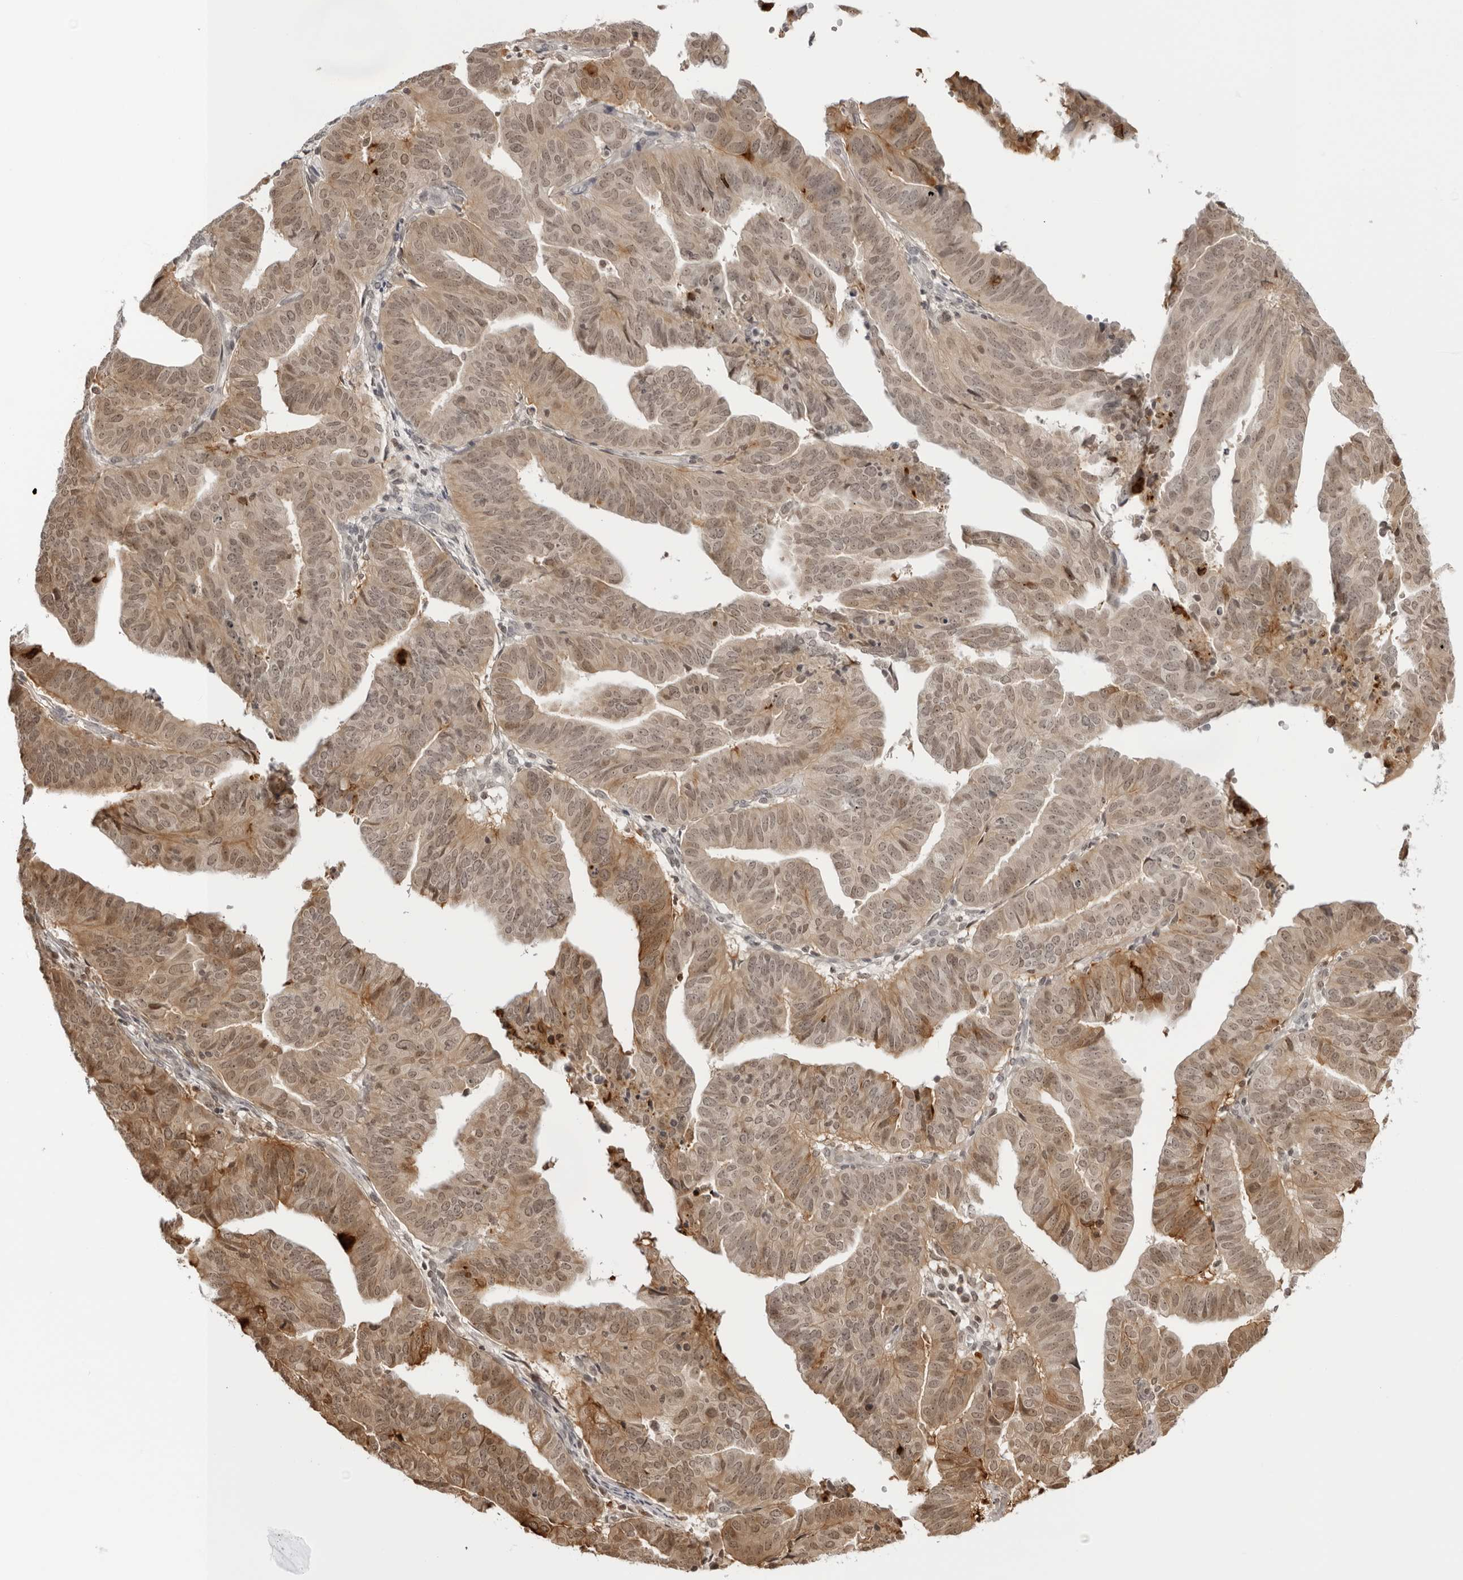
{"staining": {"intensity": "moderate", "quantity": "25%-75%", "location": "cytoplasmic/membranous,nuclear"}, "tissue": "endometrial cancer", "cell_type": "Tumor cells", "image_type": "cancer", "snomed": [{"axis": "morphology", "description": "Adenocarcinoma, NOS"}, {"axis": "topography", "description": "Uterus"}], "caption": "Brown immunohistochemical staining in endometrial adenocarcinoma reveals moderate cytoplasmic/membranous and nuclear expression in about 25%-75% of tumor cells.", "gene": "RNF146", "patient": {"sex": "female", "age": 77}}